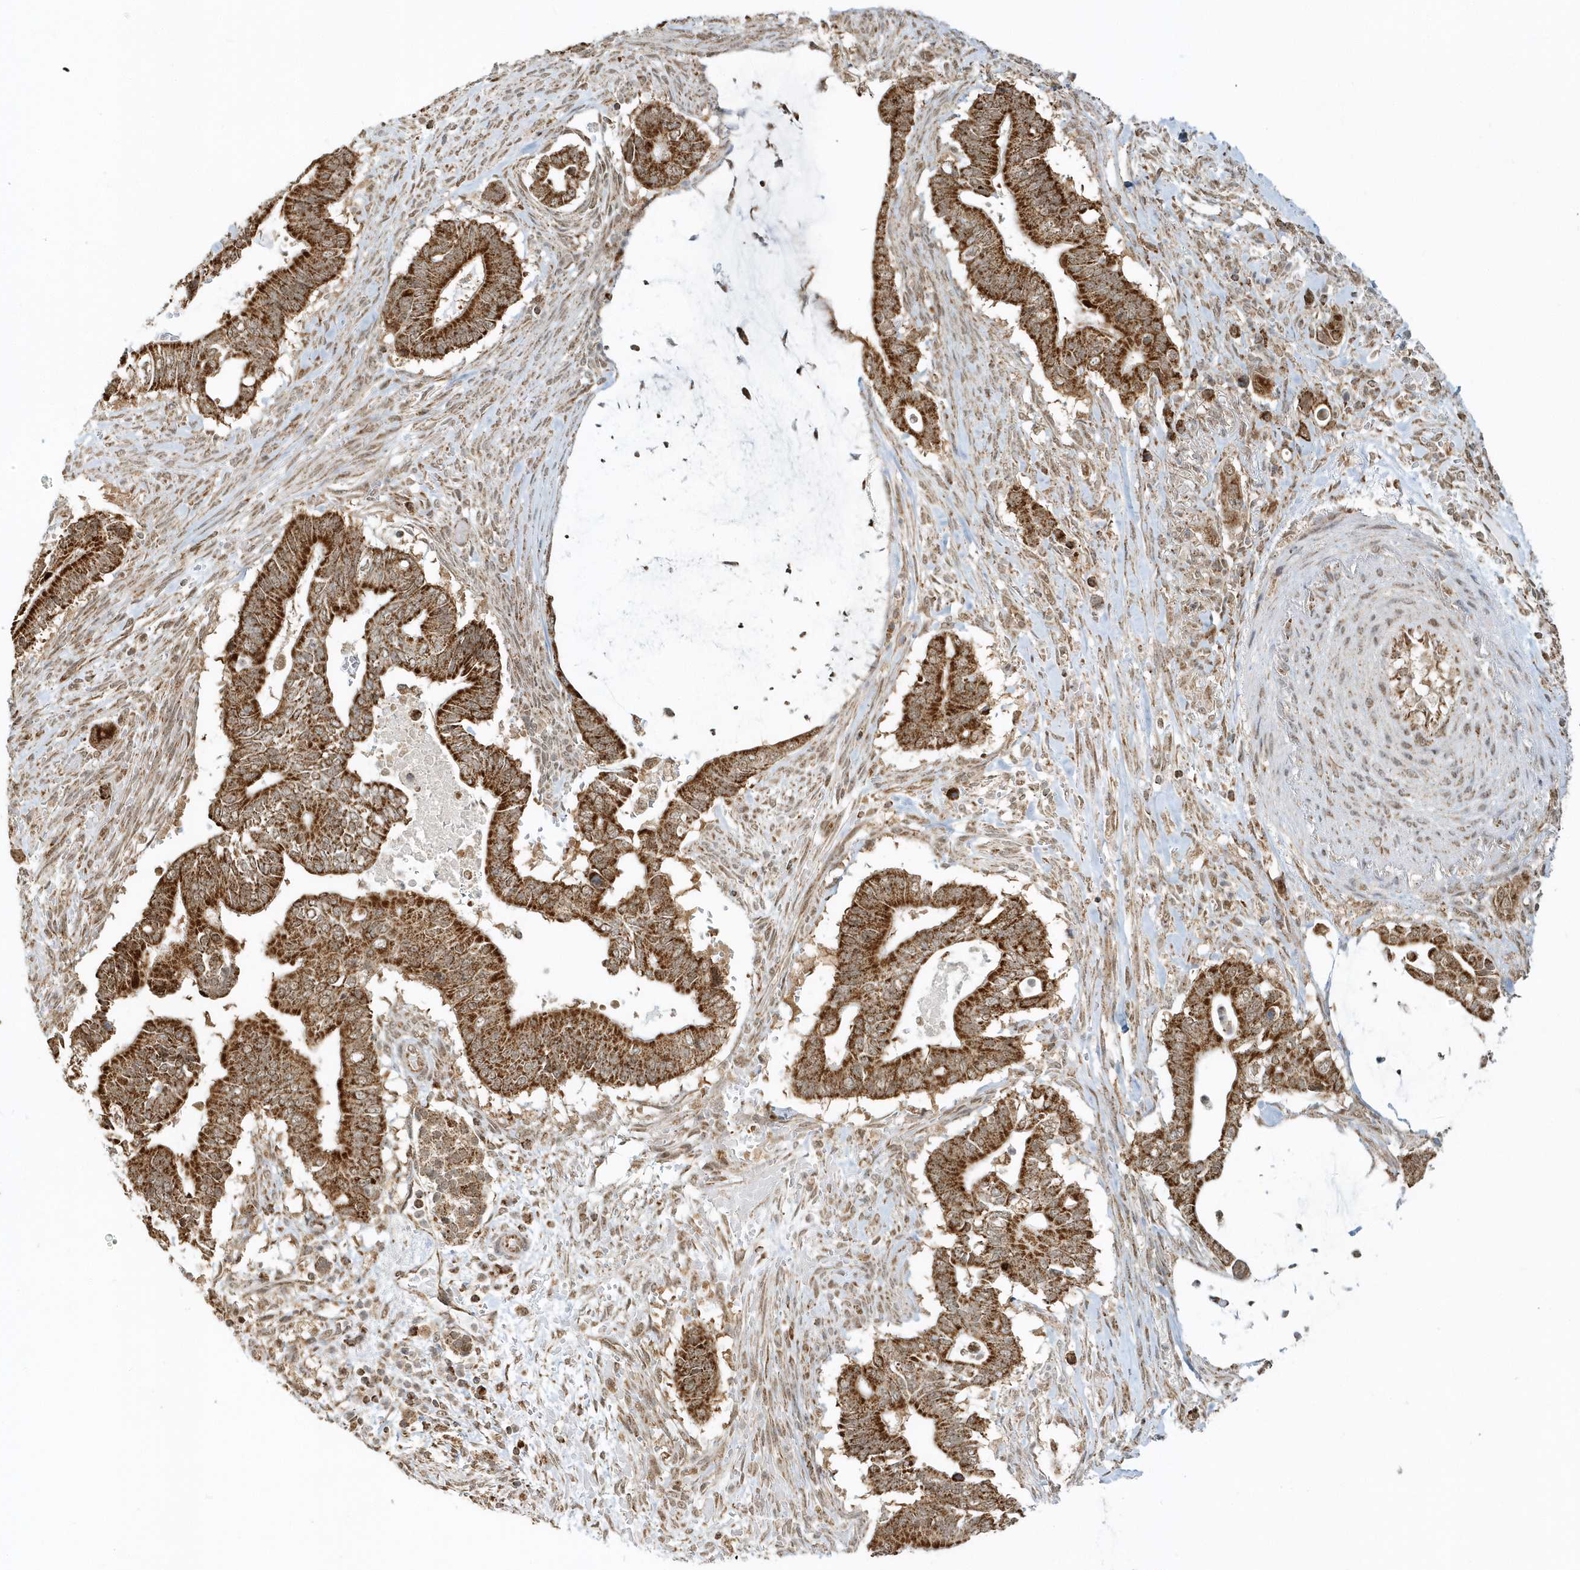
{"staining": {"intensity": "strong", "quantity": ">75%", "location": "cytoplasmic/membranous"}, "tissue": "pancreatic cancer", "cell_type": "Tumor cells", "image_type": "cancer", "snomed": [{"axis": "morphology", "description": "Adenocarcinoma, NOS"}, {"axis": "topography", "description": "Pancreas"}], "caption": "A high amount of strong cytoplasmic/membranous positivity is identified in about >75% of tumor cells in pancreatic cancer tissue.", "gene": "PSMD6", "patient": {"sex": "male", "age": 68}}